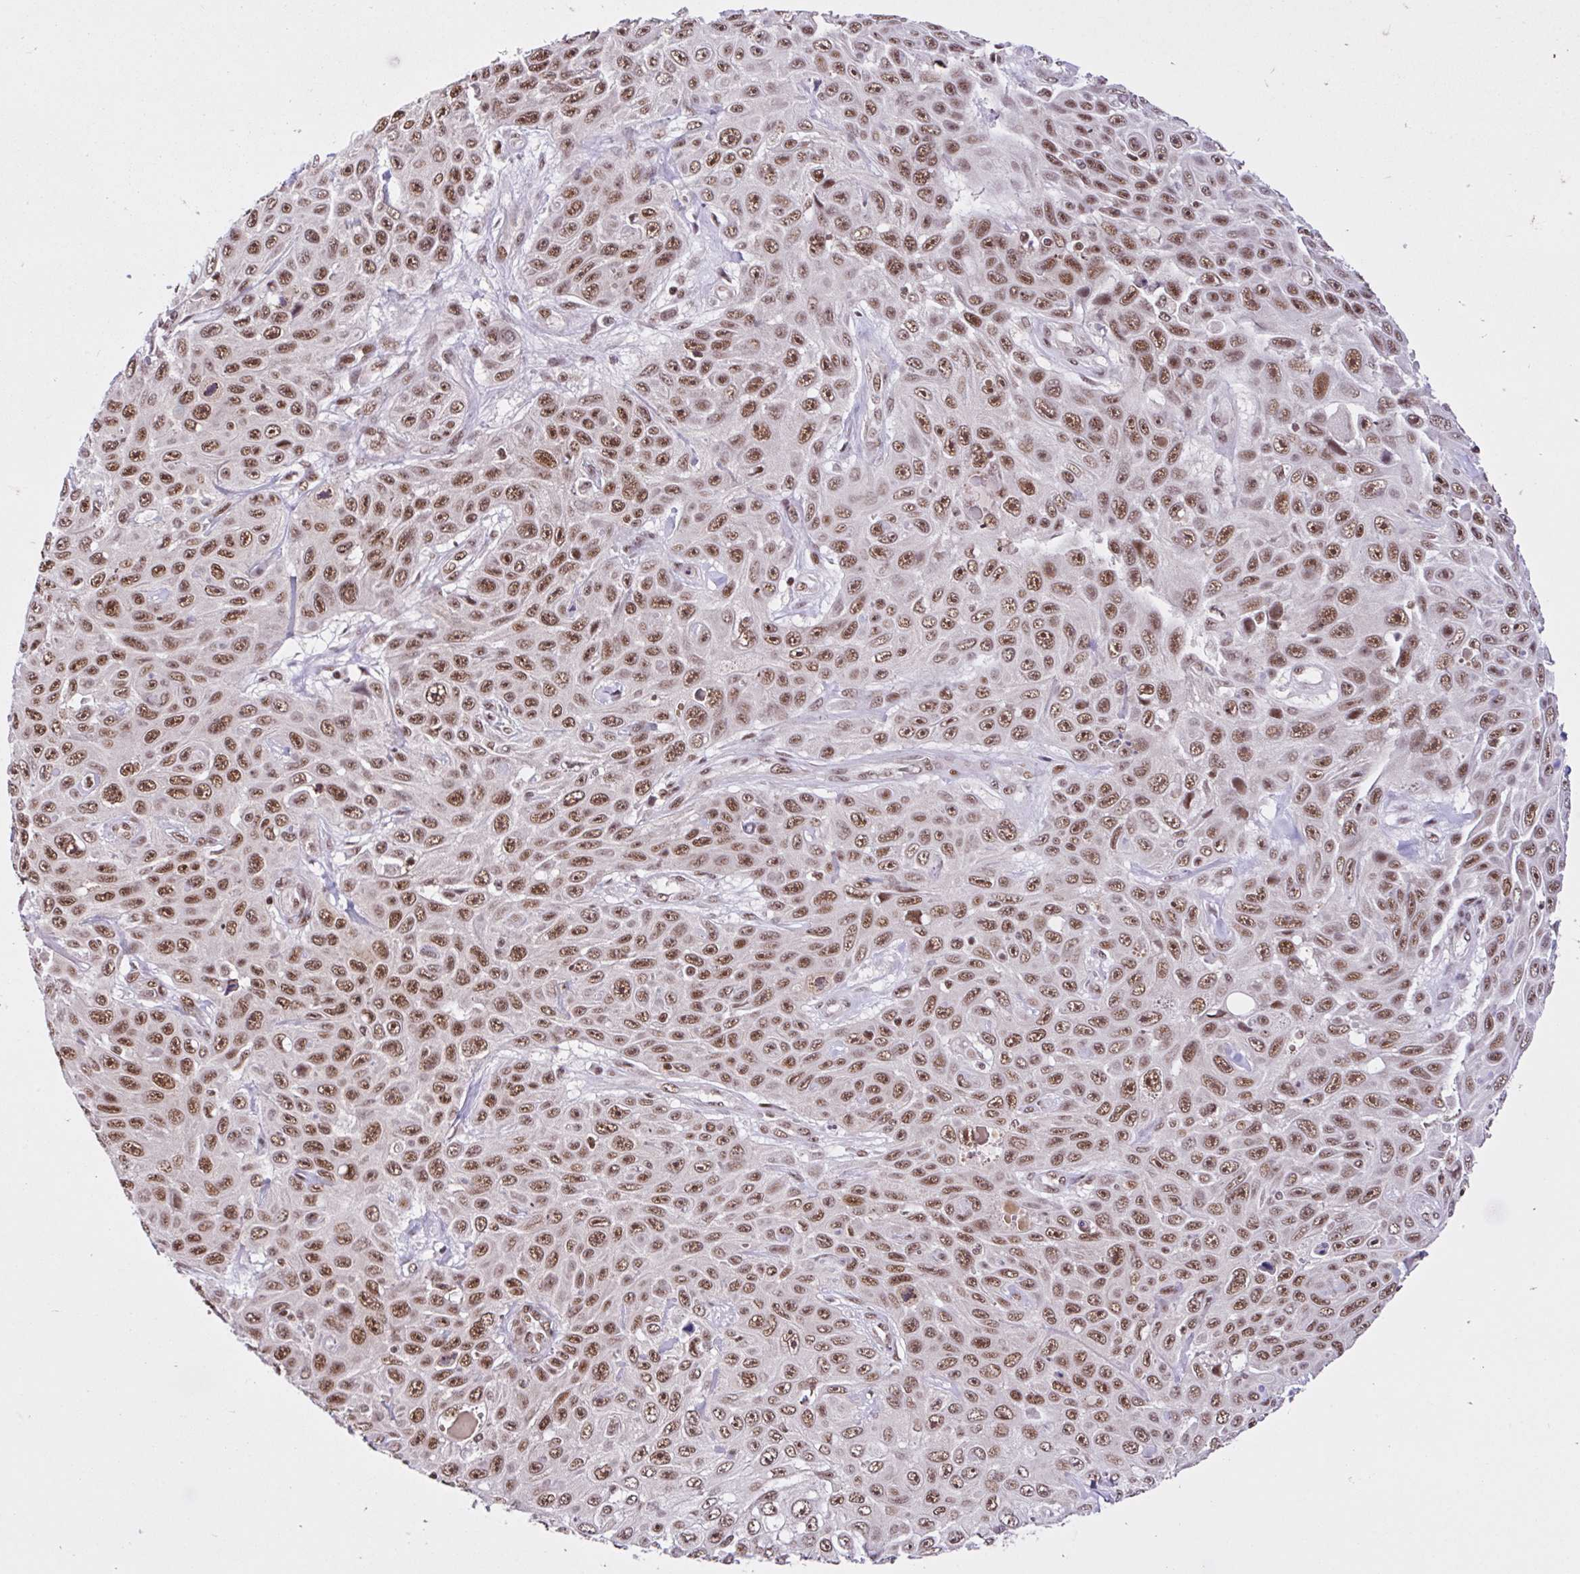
{"staining": {"intensity": "moderate", "quantity": ">75%", "location": "nuclear"}, "tissue": "skin cancer", "cell_type": "Tumor cells", "image_type": "cancer", "snomed": [{"axis": "morphology", "description": "Squamous cell carcinoma, NOS"}, {"axis": "topography", "description": "Skin"}], "caption": "The immunohistochemical stain shows moderate nuclear positivity in tumor cells of skin cancer tissue.", "gene": "CCDC12", "patient": {"sex": "male", "age": 82}}